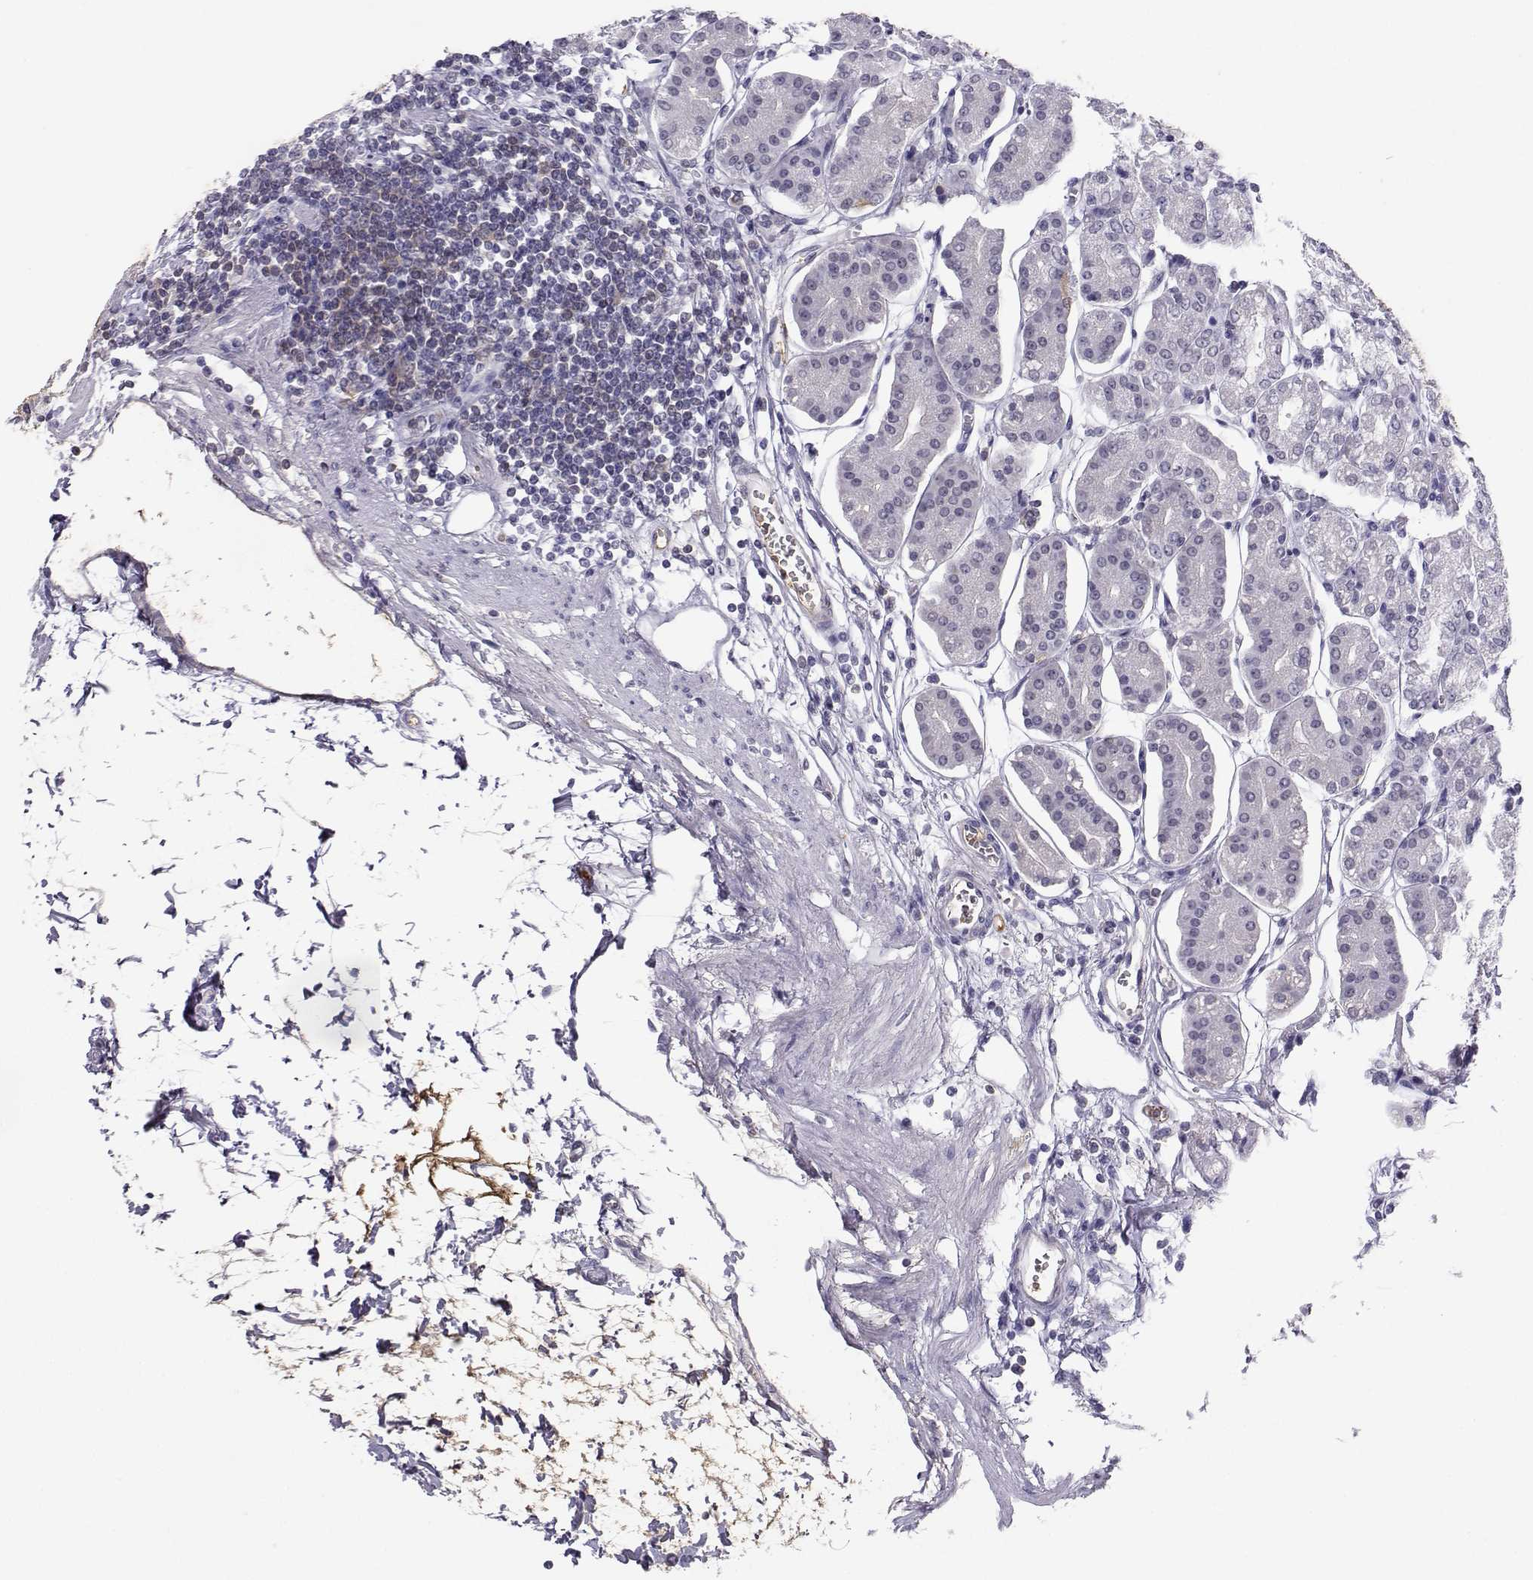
{"staining": {"intensity": "negative", "quantity": "none", "location": "none"}, "tissue": "stomach", "cell_type": "Glandular cells", "image_type": "normal", "snomed": [{"axis": "morphology", "description": "Normal tissue, NOS"}, {"axis": "topography", "description": "Skeletal muscle"}, {"axis": "topography", "description": "Stomach"}], "caption": "Immunohistochemistry histopathology image of normal stomach: human stomach stained with DAB reveals no significant protein staining in glandular cells. (DAB immunohistochemistry visualized using brightfield microscopy, high magnification).", "gene": "LHX1", "patient": {"sex": "female", "age": 57}}